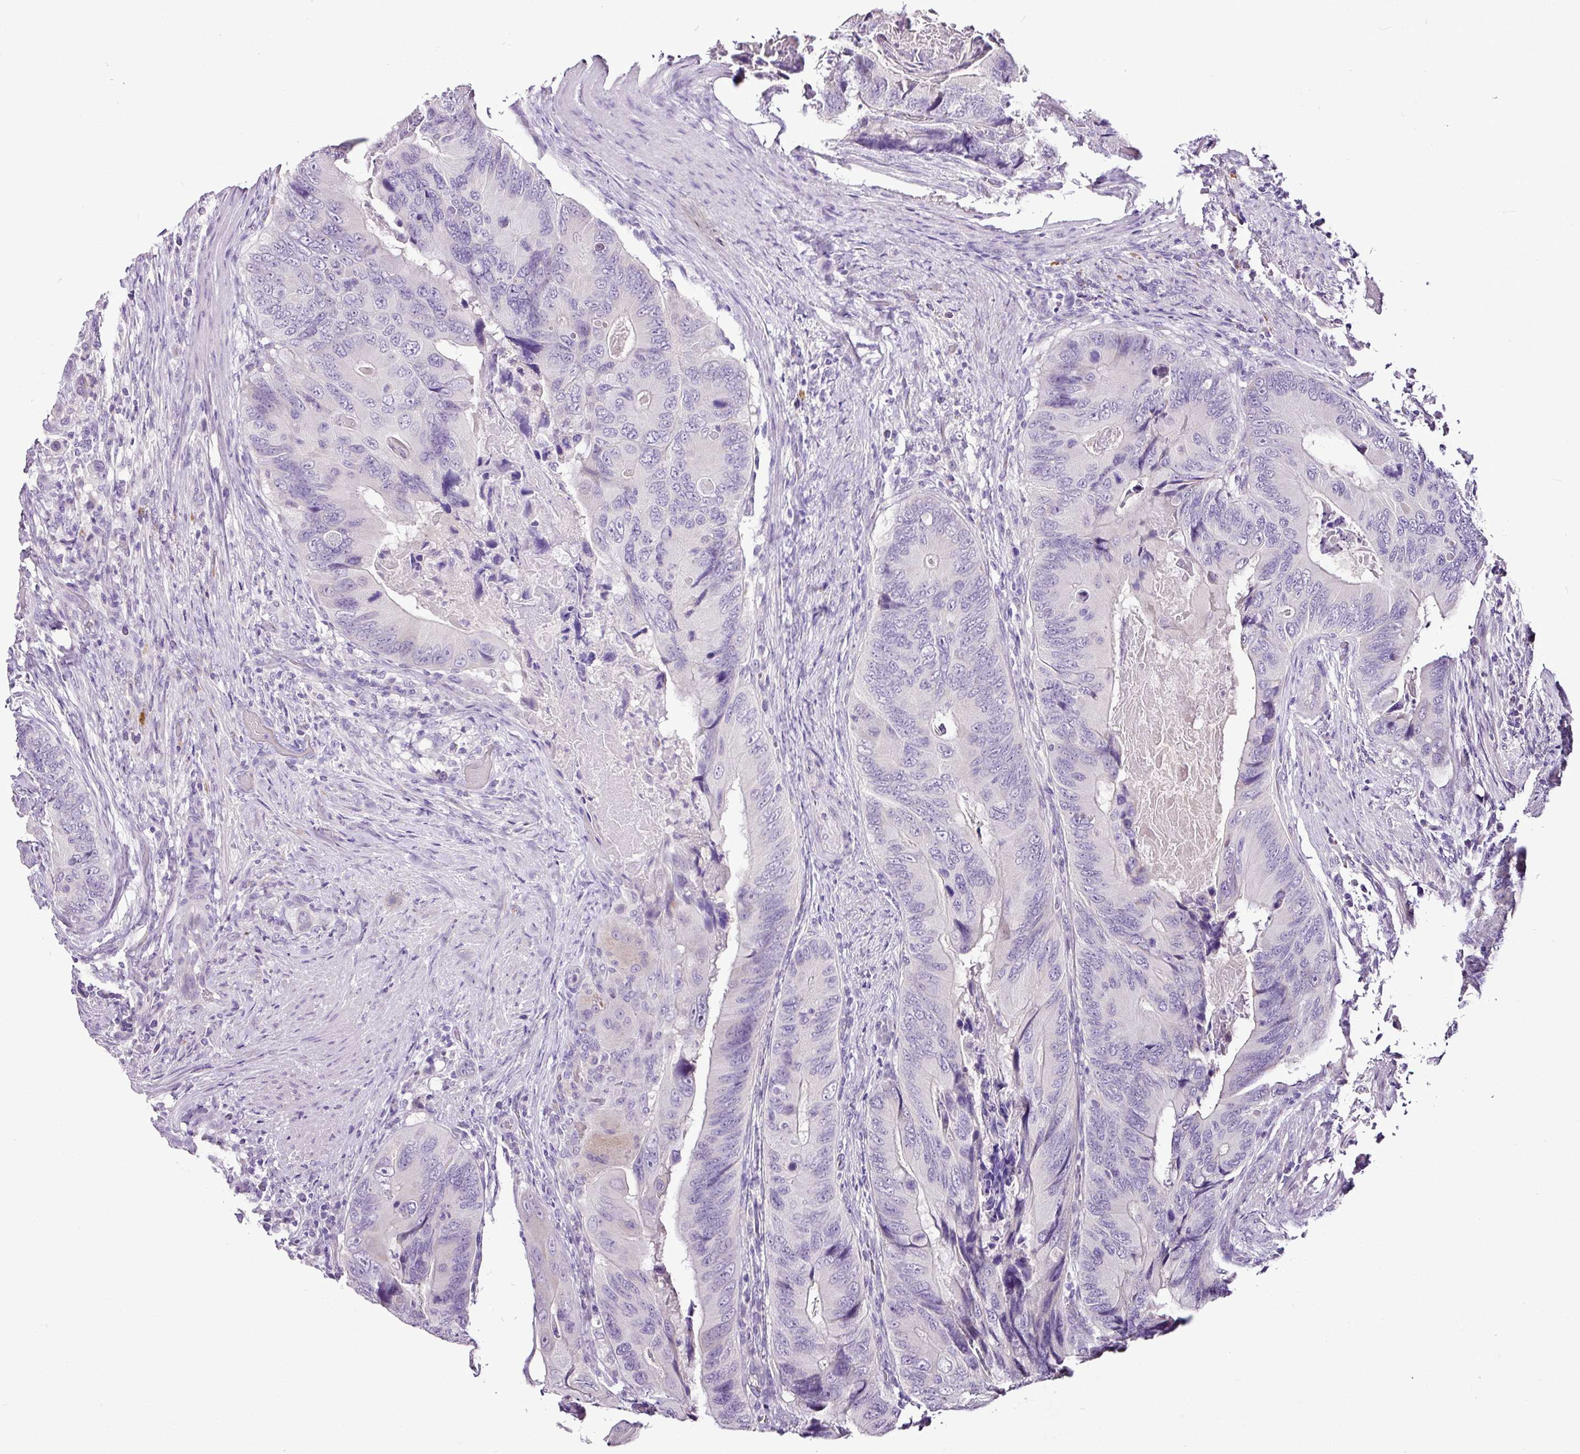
{"staining": {"intensity": "negative", "quantity": "none", "location": "none"}, "tissue": "colorectal cancer", "cell_type": "Tumor cells", "image_type": "cancer", "snomed": [{"axis": "morphology", "description": "Adenocarcinoma, NOS"}, {"axis": "topography", "description": "Colon"}], "caption": "Histopathology image shows no significant protein staining in tumor cells of colorectal cancer. (DAB IHC with hematoxylin counter stain).", "gene": "ESR1", "patient": {"sex": "male", "age": 84}}